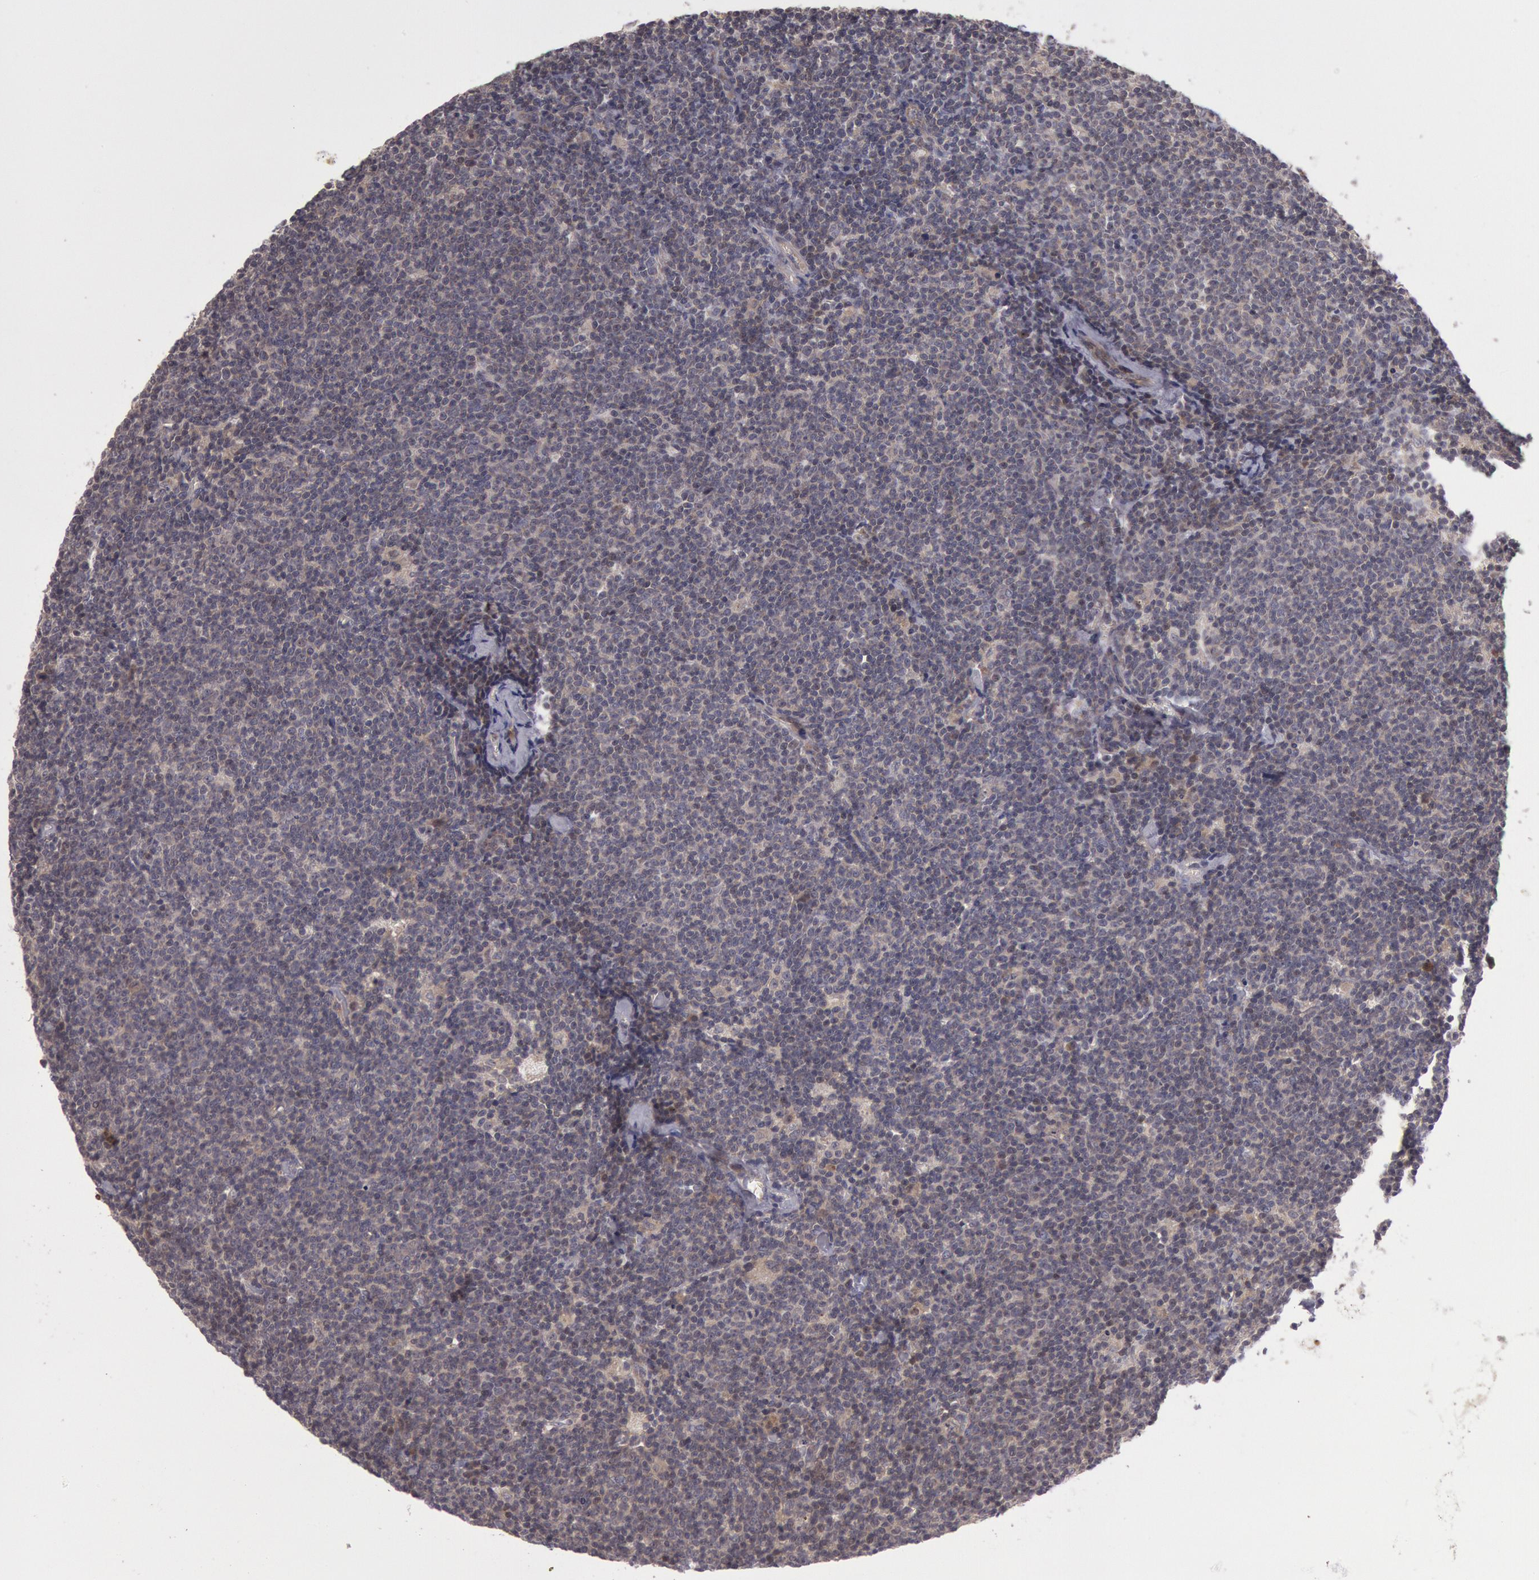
{"staining": {"intensity": "weak", "quantity": ">75%", "location": "cytoplasmic/membranous"}, "tissue": "lymphoma", "cell_type": "Tumor cells", "image_type": "cancer", "snomed": [{"axis": "morphology", "description": "Malignant lymphoma, non-Hodgkin's type, Low grade"}, {"axis": "topography", "description": "Lymph node"}], "caption": "Tumor cells show weak cytoplasmic/membranous expression in about >75% of cells in malignant lymphoma, non-Hodgkin's type (low-grade). The staining was performed using DAB, with brown indicating positive protein expression. Nuclei are stained blue with hematoxylin.", "gene": "TRIB2", "patient": {"sex": "male", "age": 65}}